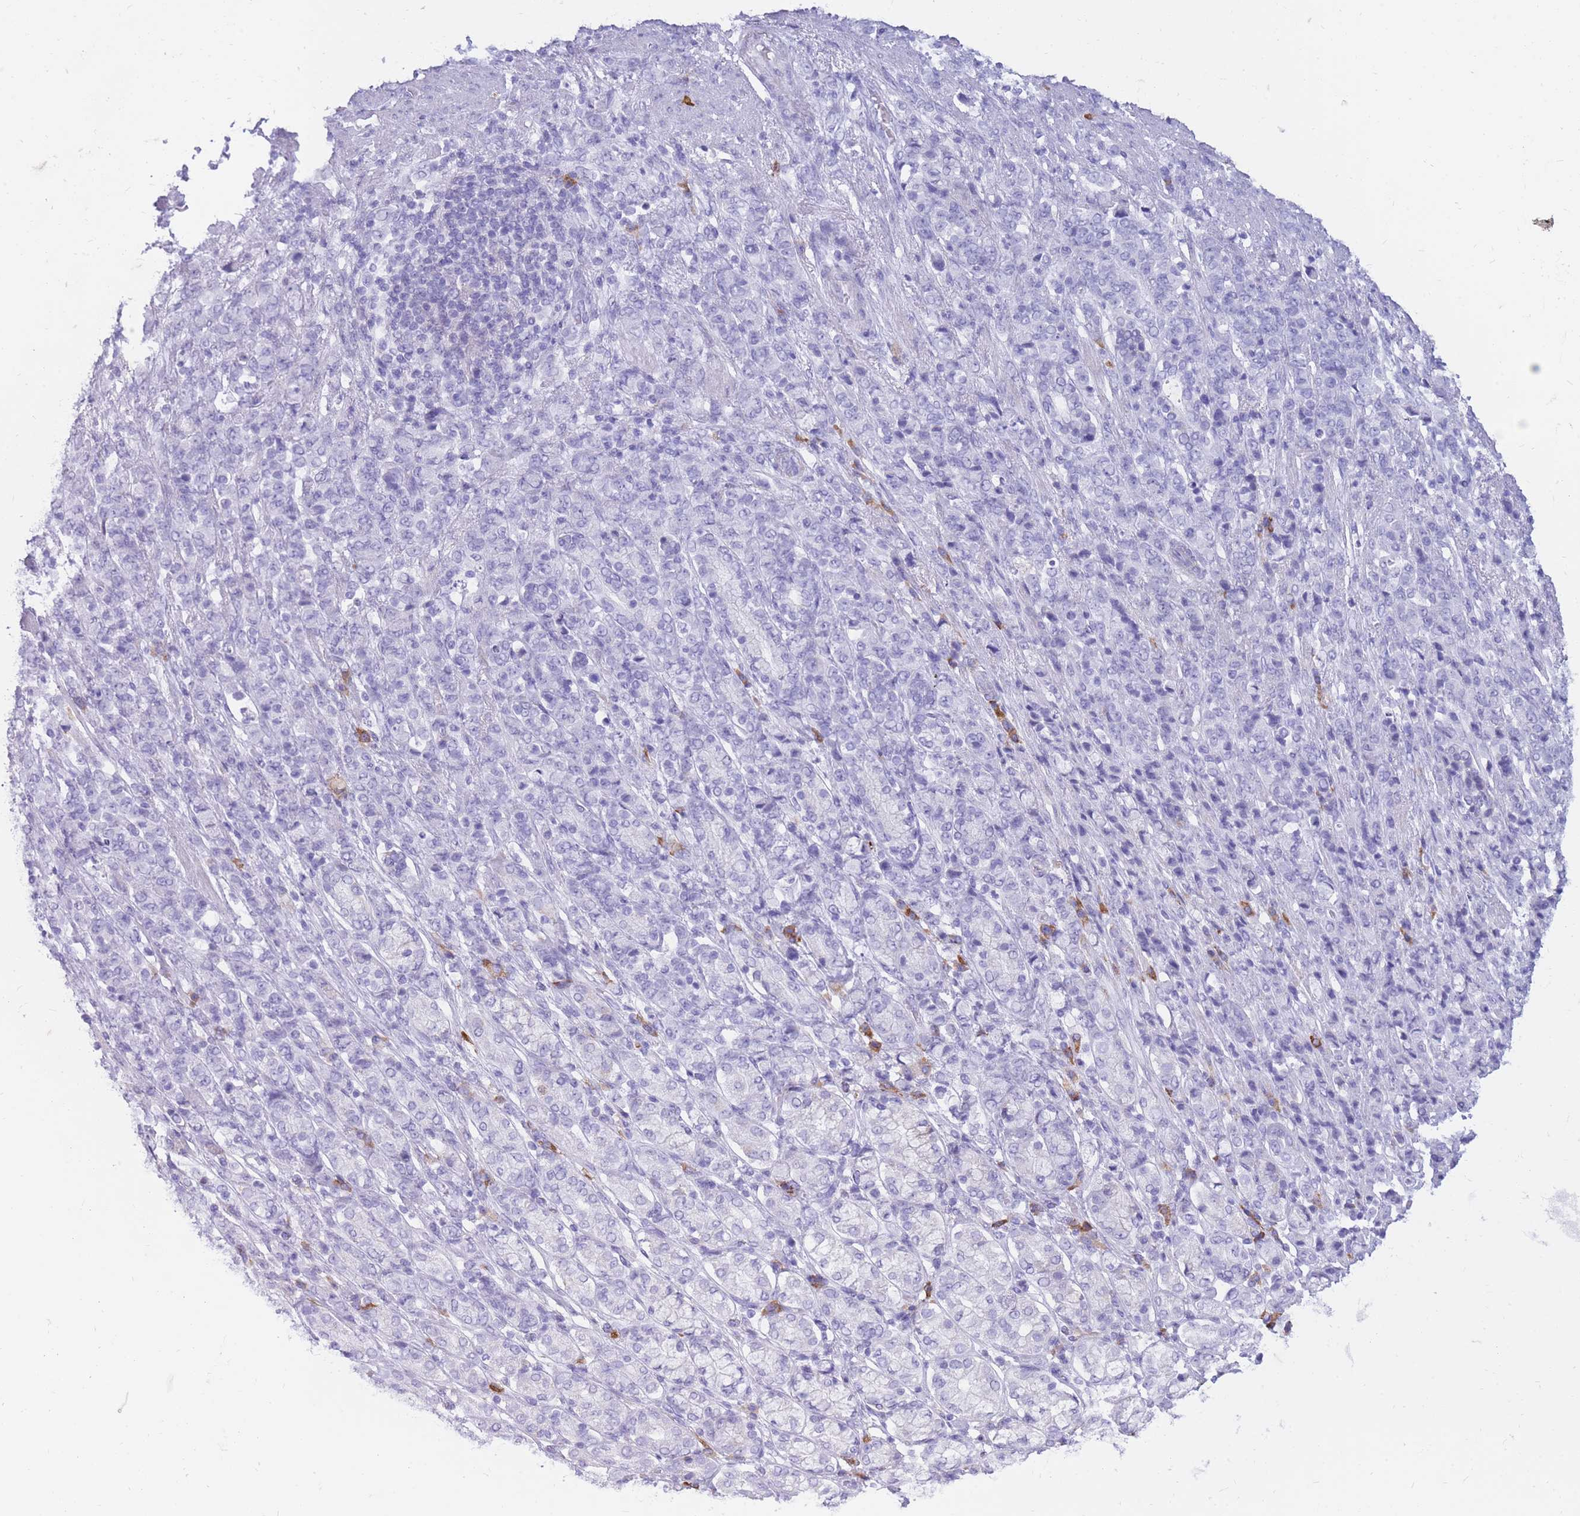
{"staining": {"intensity": "negative", "quantity": "none", "location": "none"}, "tissue": "stomach cancer", "cell_type": "Tumor cells", "image_type": "cancer", "snomed": [{"axis": "morphology", "description": "Adenocarcinoma, NOS"}, {"axis": "topography", "description": "Stomach"}], "caption": "High magnification brightfield microscopy of stomach adenocarcinoma stained with DAB (3,3'-diaminobenzidine) (brown) and counterstained with hematoxylin (blue): tumor cells show no significant positivity.", "gene": "ZFP37", "patient": {"sex": "female", "age": 79}}